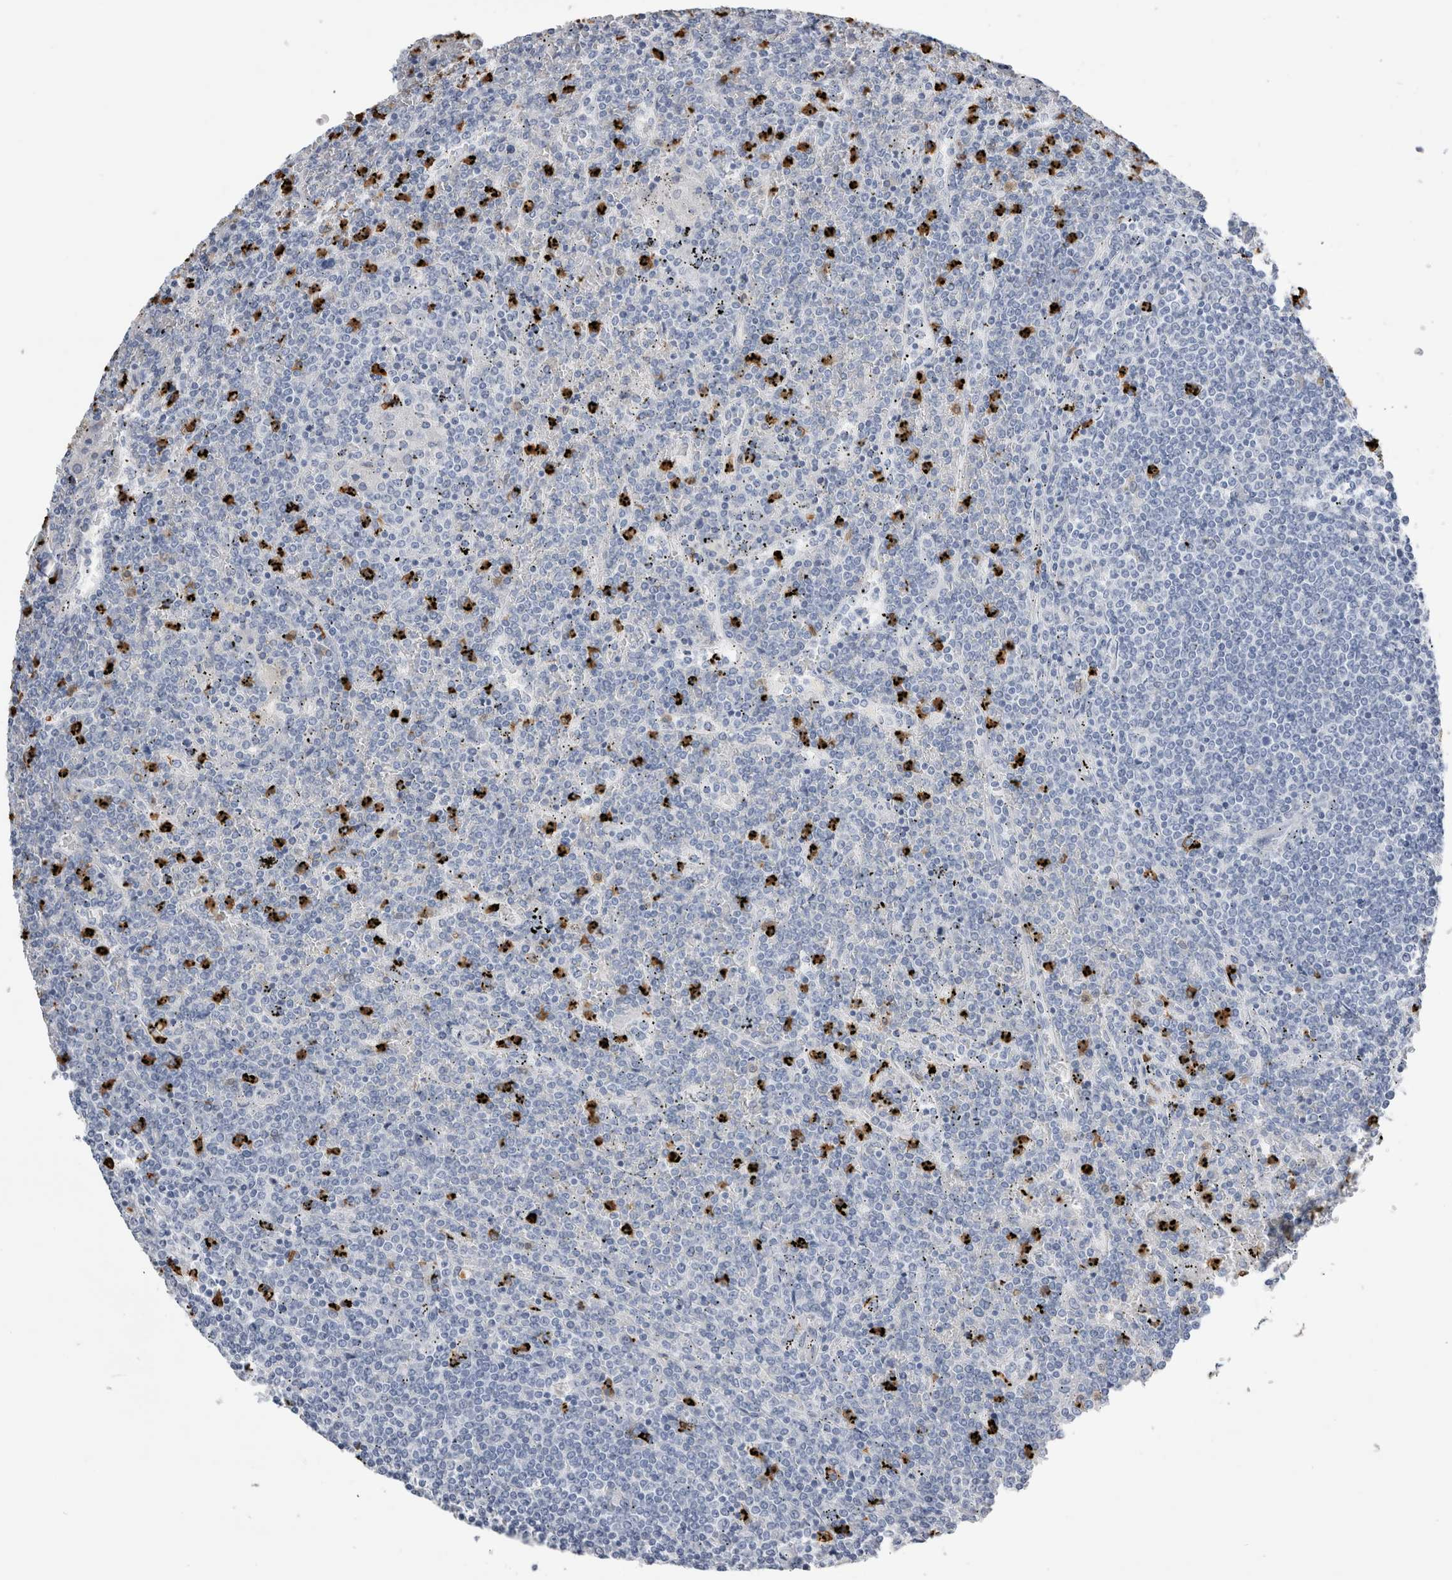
{"staining": {"intensity": "negative", "quantity": "none", "location": "none"}, "tissue": "lymphoma", "cell_type": "Tumor cells", "image_type": "cancer", "snomed": [{"axis": "morphology", "description": "Malignant lymphoma, non-Hodgkin's type, Low grade"}, {"axis": "topography", "description": "Spleen"}], "caption": "Protein analysis of lymphoma reveals no significant staining in tumor cells. (DAB immunohistochemistry, high magnification).", "gene": "S100A12", "patient": {"sex": "female", "age": 19}}